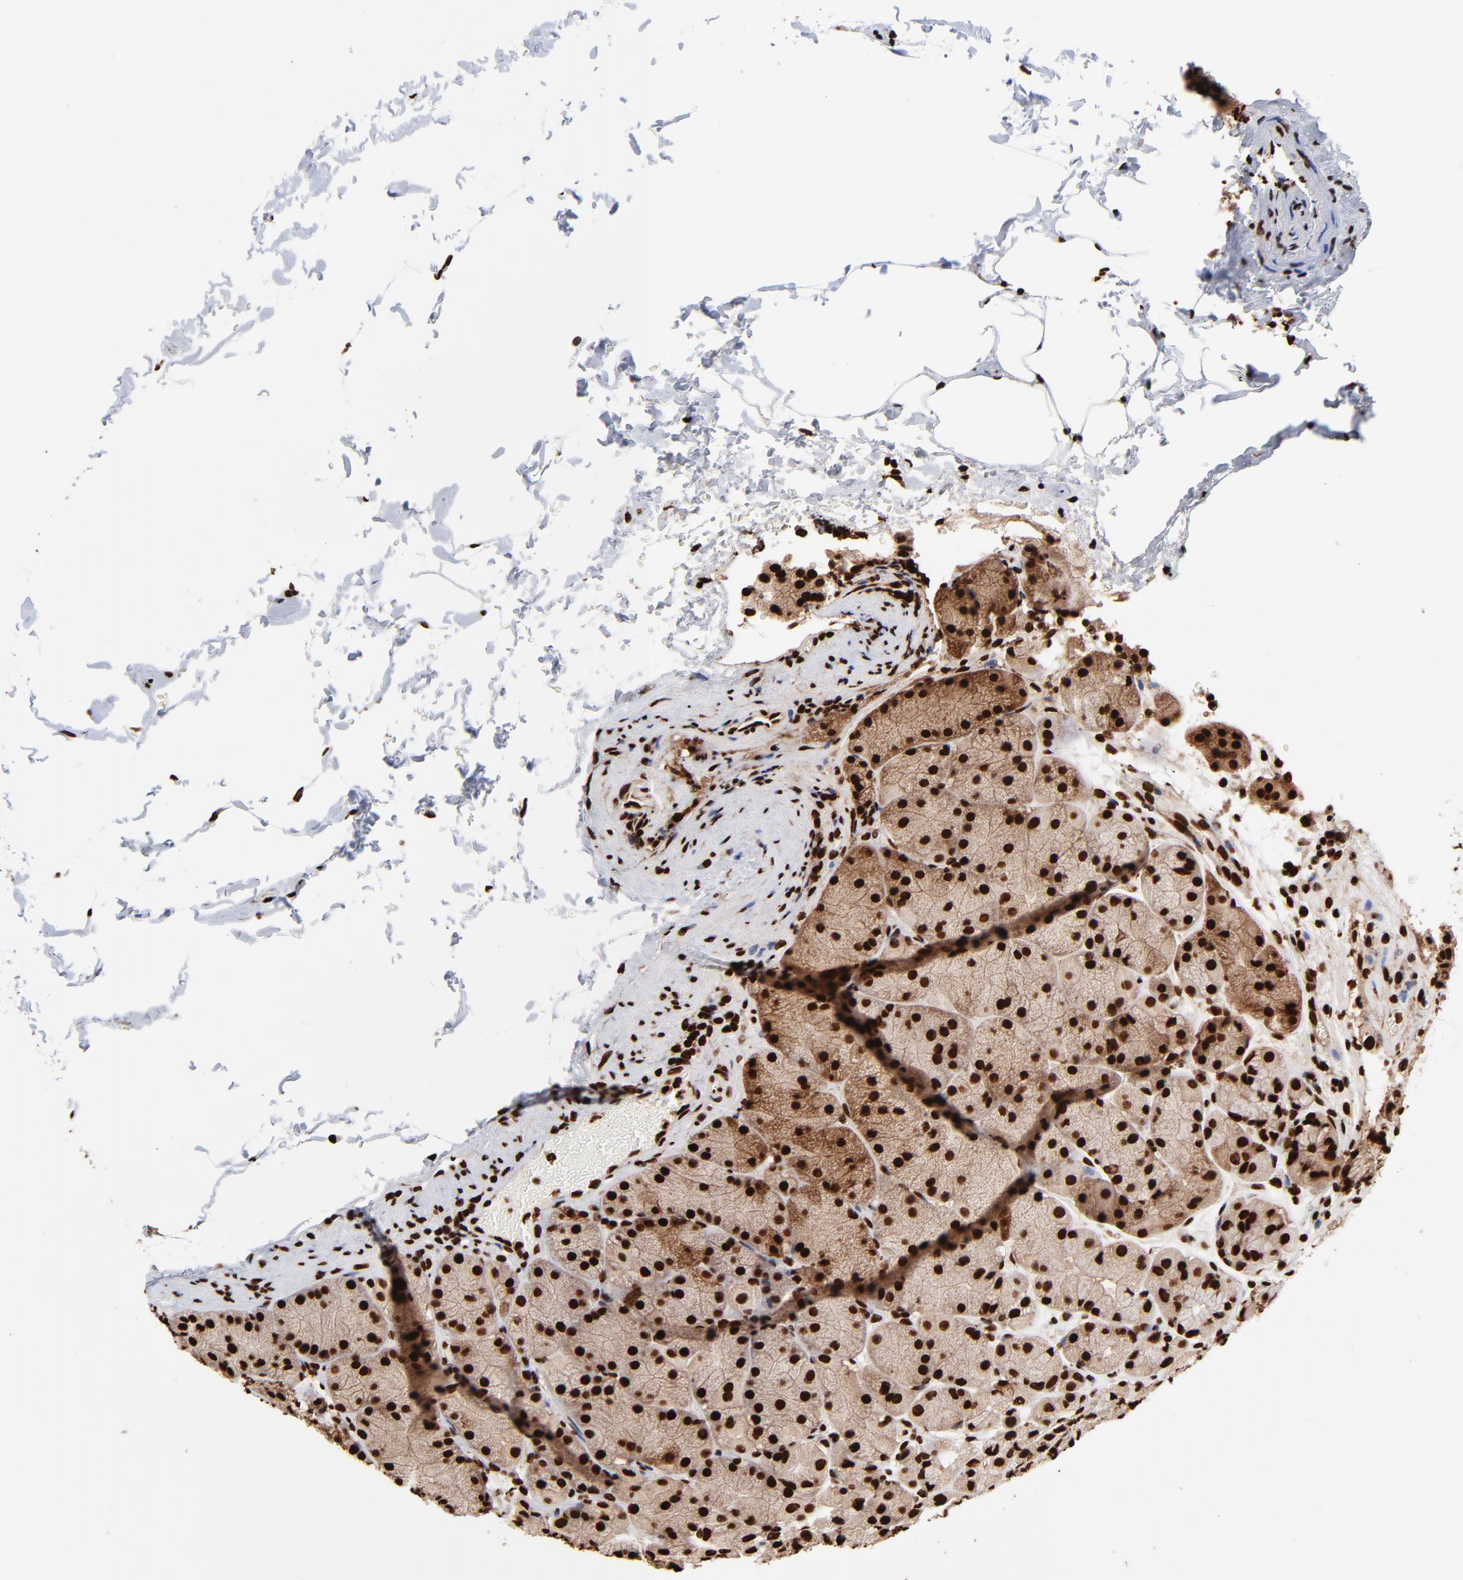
{"staining": {"intensity": "strong", "quantity": ">75%", "location": "nuclear"}, "tissue": "stomach", "cell_type": "Glandular cells", "image_type": "normal", "snomed": [{"axis": "morphology", "description": "Normal tissue, NOS"}, {"axis": "topography", "description": "Stomach, upper"}], "caption": "An immunohistochemistry histopathology image of unremarkable tissue is shown. Protein staining in brown highlights strong nuclear positivity in stomach within glandular cells. (DAB (3,3'-diaminobenzidine) = brown stain, brightfield microscopy at high magnification).", "gene": "ZNF544", "patient": {"sex": "female", "age": 56}}